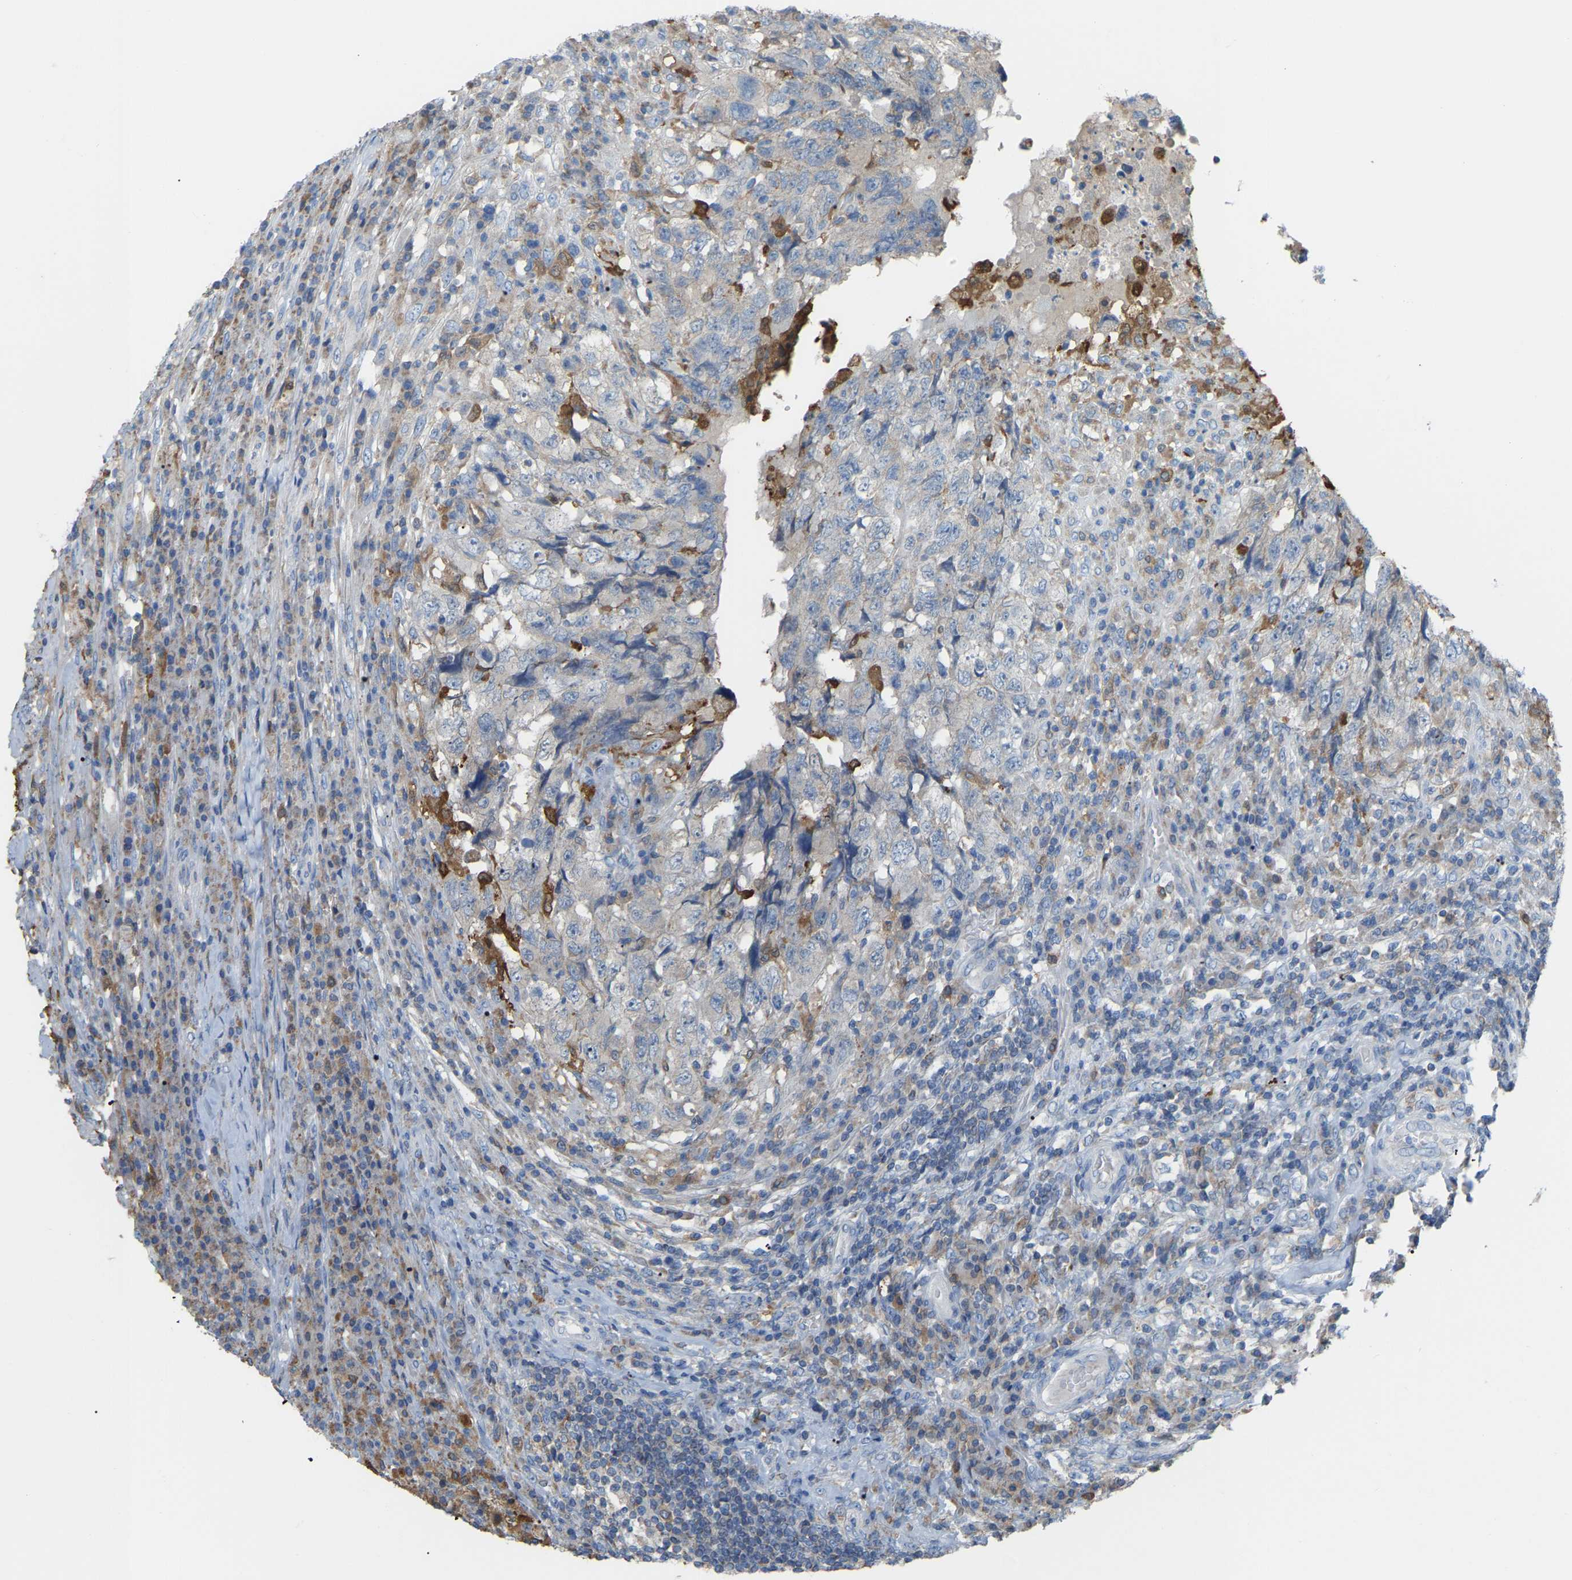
{"staining": {"intensity": "negative", "quantity": "none", "location": "none"}, "tissue": "testis cancer", "cell_type": "Tumor cells", "image_type": "cancer", "snomed": [{"axis": "morphology", "description": "Necrosis, NOS"}, {"axis": "morphology", "description": "Carcinoma, Embryonal, NOS"}, {"axis": "topography", "description": "Testis"}], "caption": "The micrograph shows no significant expression in tumor cells of testis cancer (embryonal carcinoma).", "gene": "CROT", "patient": {"sex": "male", "age": 19}}